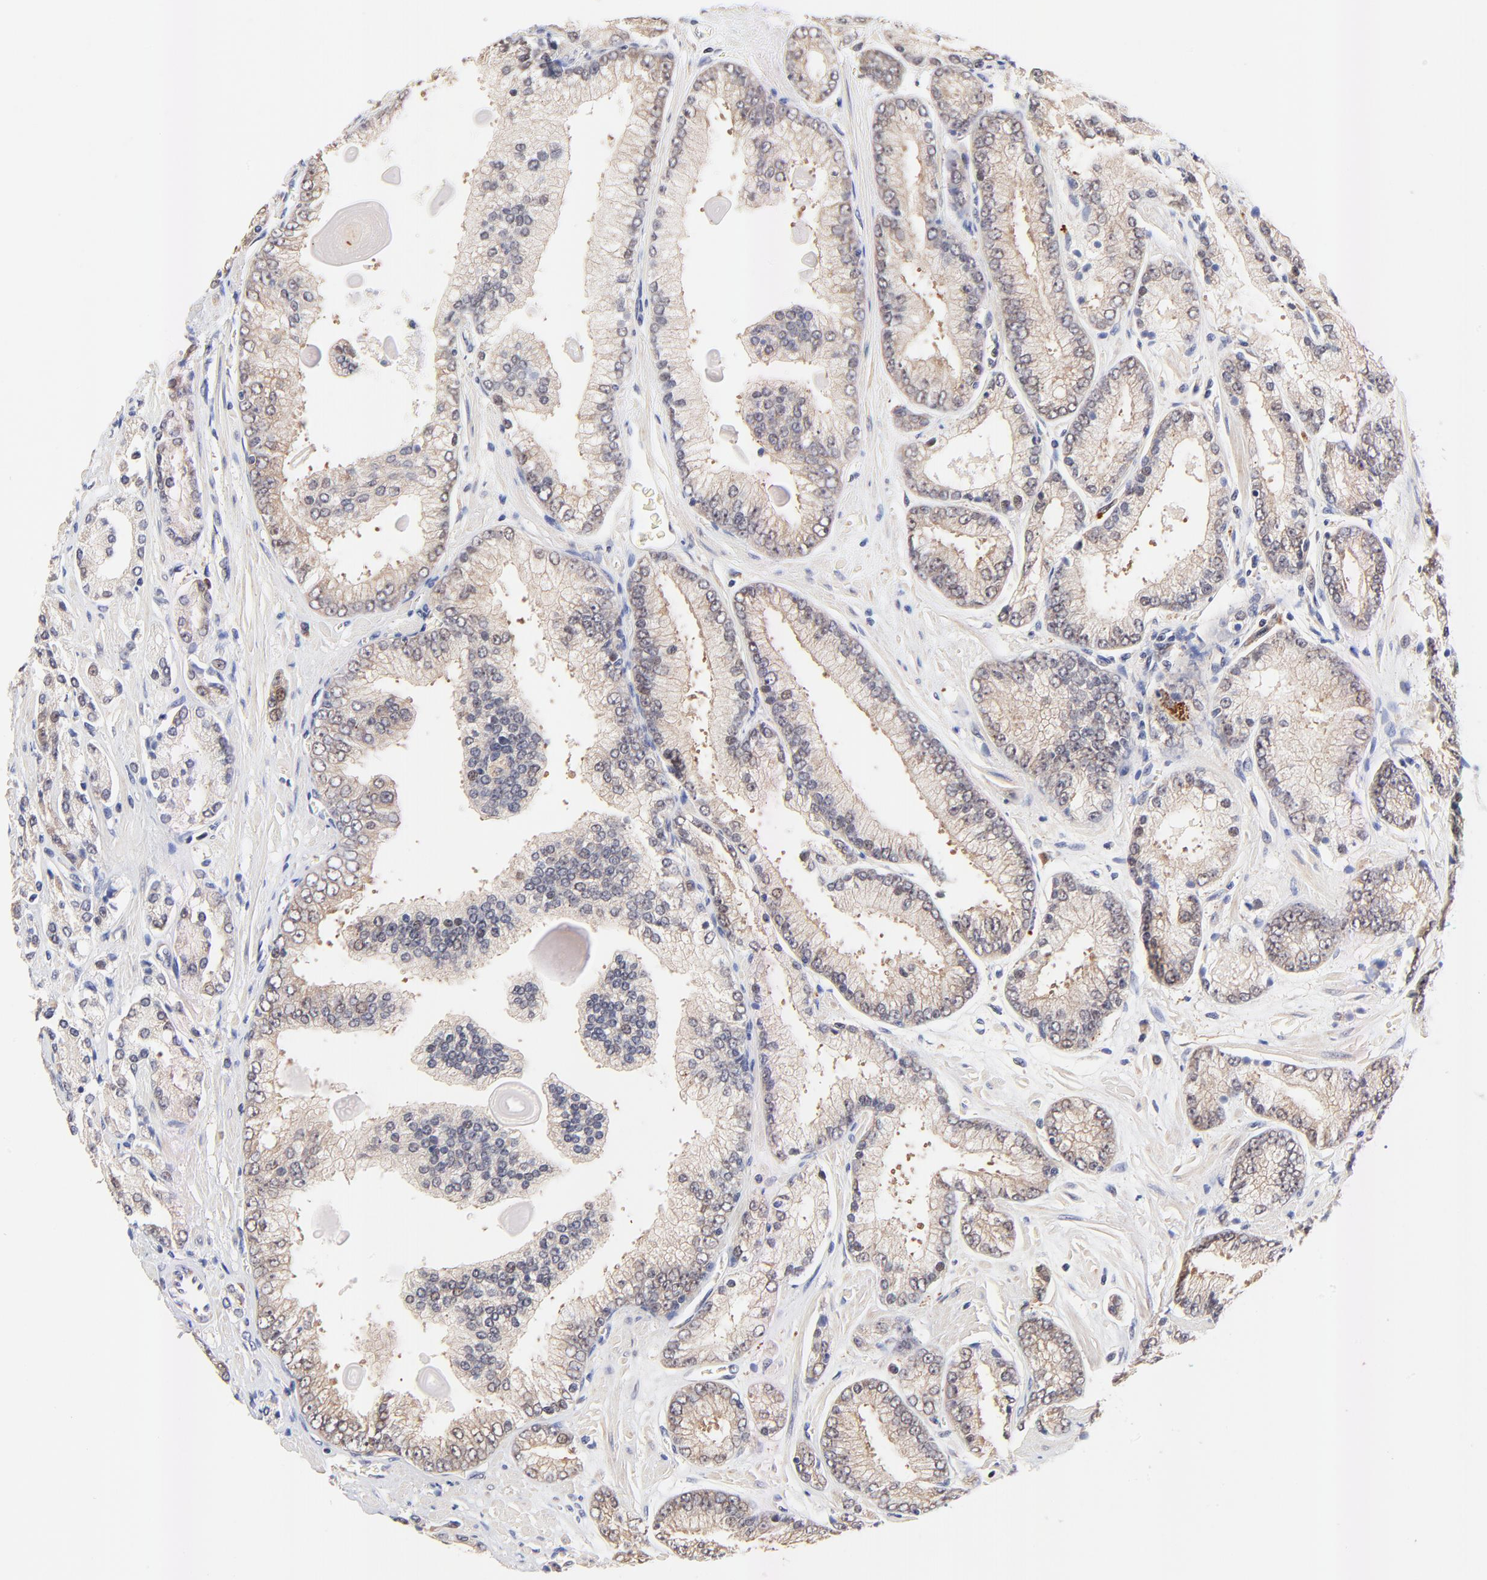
{"staining": {"intensity": "weak", "quantity": ">75%", "location": "cytoplasmic/membranous"}, "tissue": "prostate cancer", "cell_type": "Tumor cells", "image_type": "cancer", "snomed": [{"axis": "morphology", "description": "Adenocarcinoma, High grade"}, {"axis": "topography", "description": "Prostate"}], "caption": "High-power microscopy captured an immunohistochemistry micrograph of prostate high-grade adenocarcinoma, revealing weak cytoplasmic/membranous positivity in approximately >75% of tumor cells.", "gene": "TXNL1", "patient": {"sex": "male", "age": 71}}